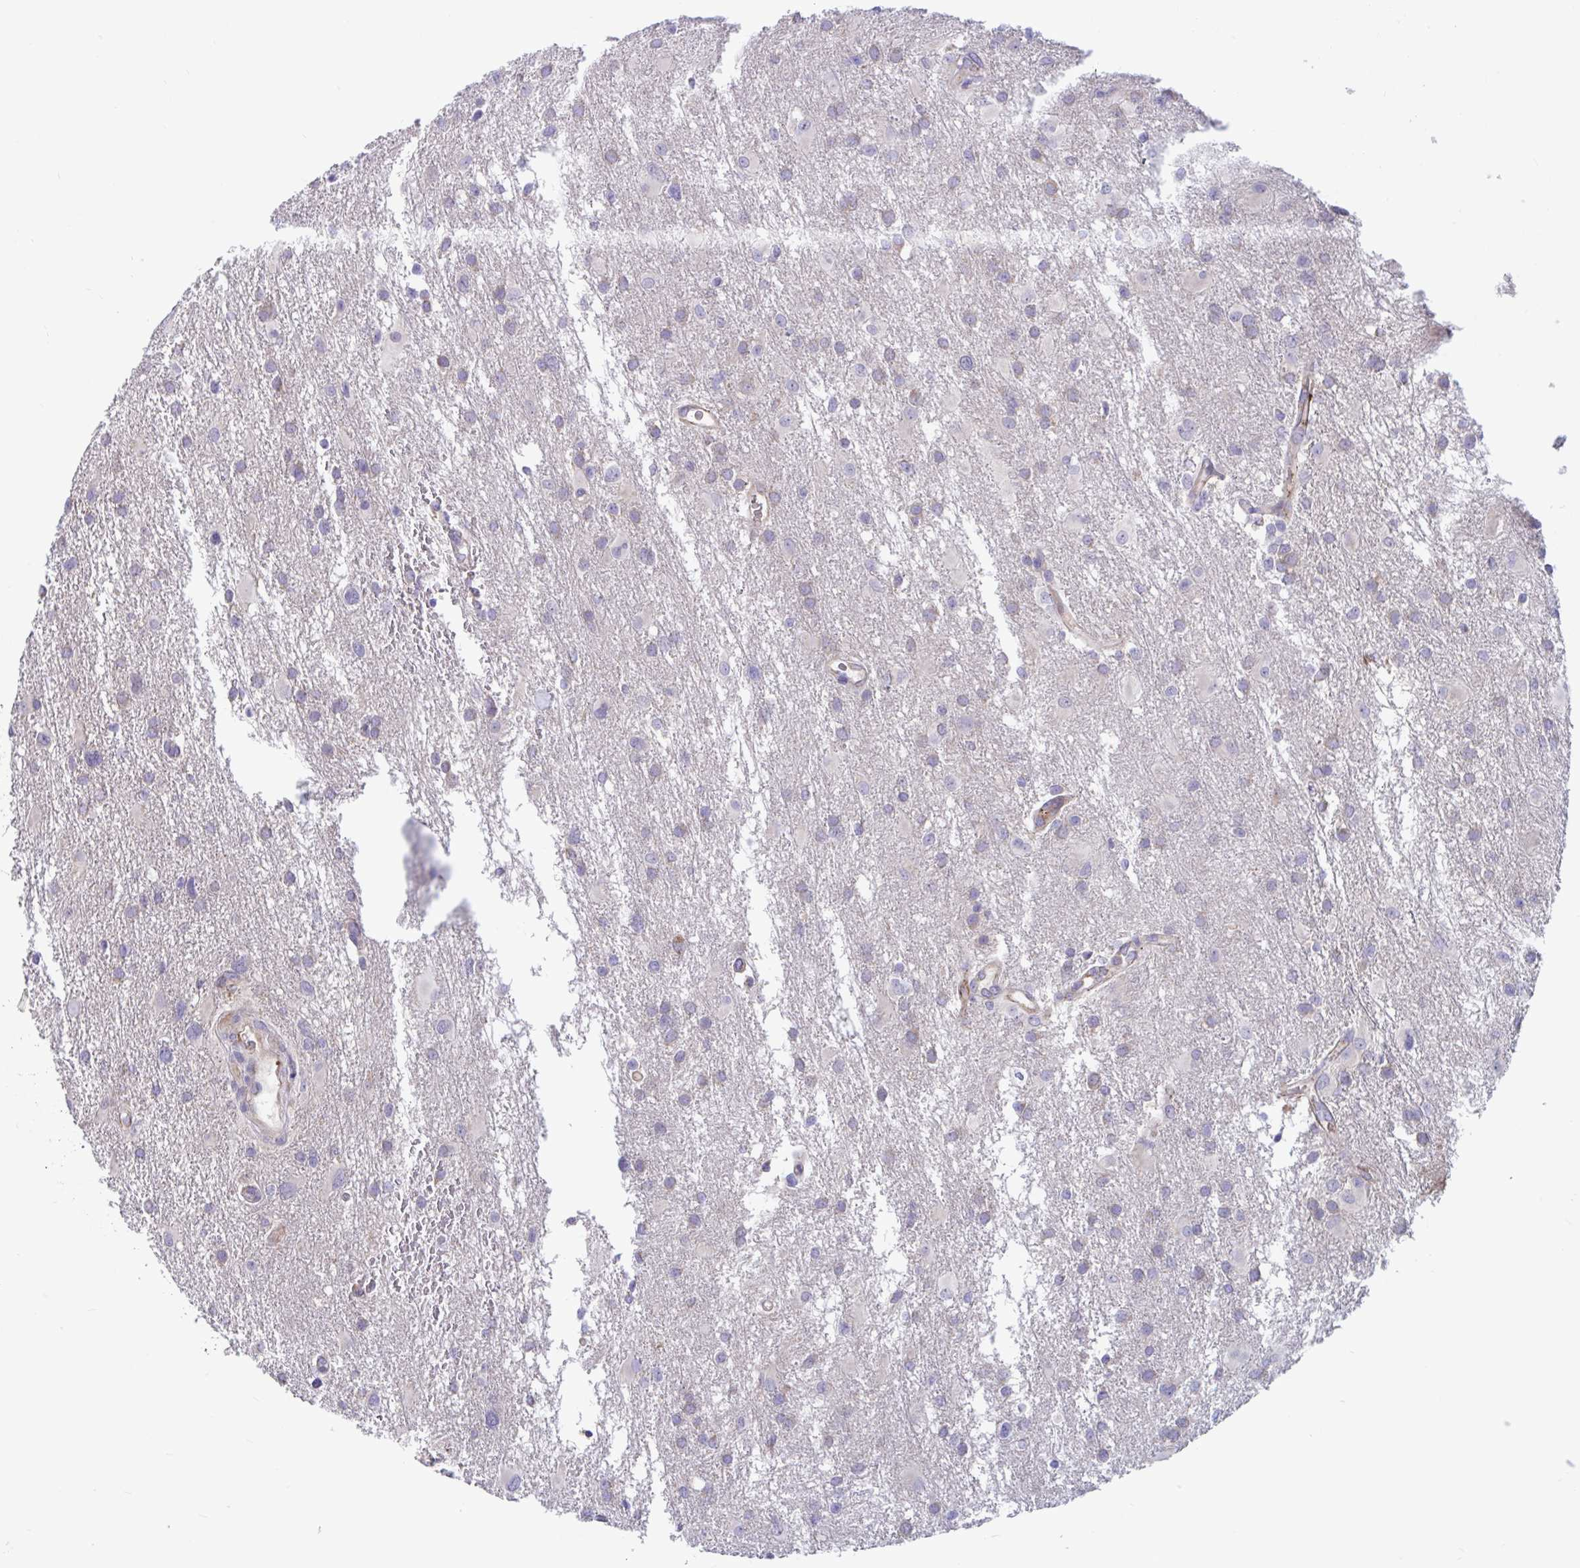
{"staining": {"intensity": "negative", "quantity": "none", "location": "none"}, "tissue": "glioma", "cell_type": "Tumor cells", "image_type": "cancer", "snomed": [{"axis": "morphology", "description": "Glioma, malignant, High grade"}, {"axis": "topography", "description": "Brain"}], "caption": "Immunohistochemistry image of neoplastic tissue: glioma stained with DAB exhibits no significant protein positivity in tumor cells.", "gene": "IL37", "patient": {"sex": "male", "age": 53}}